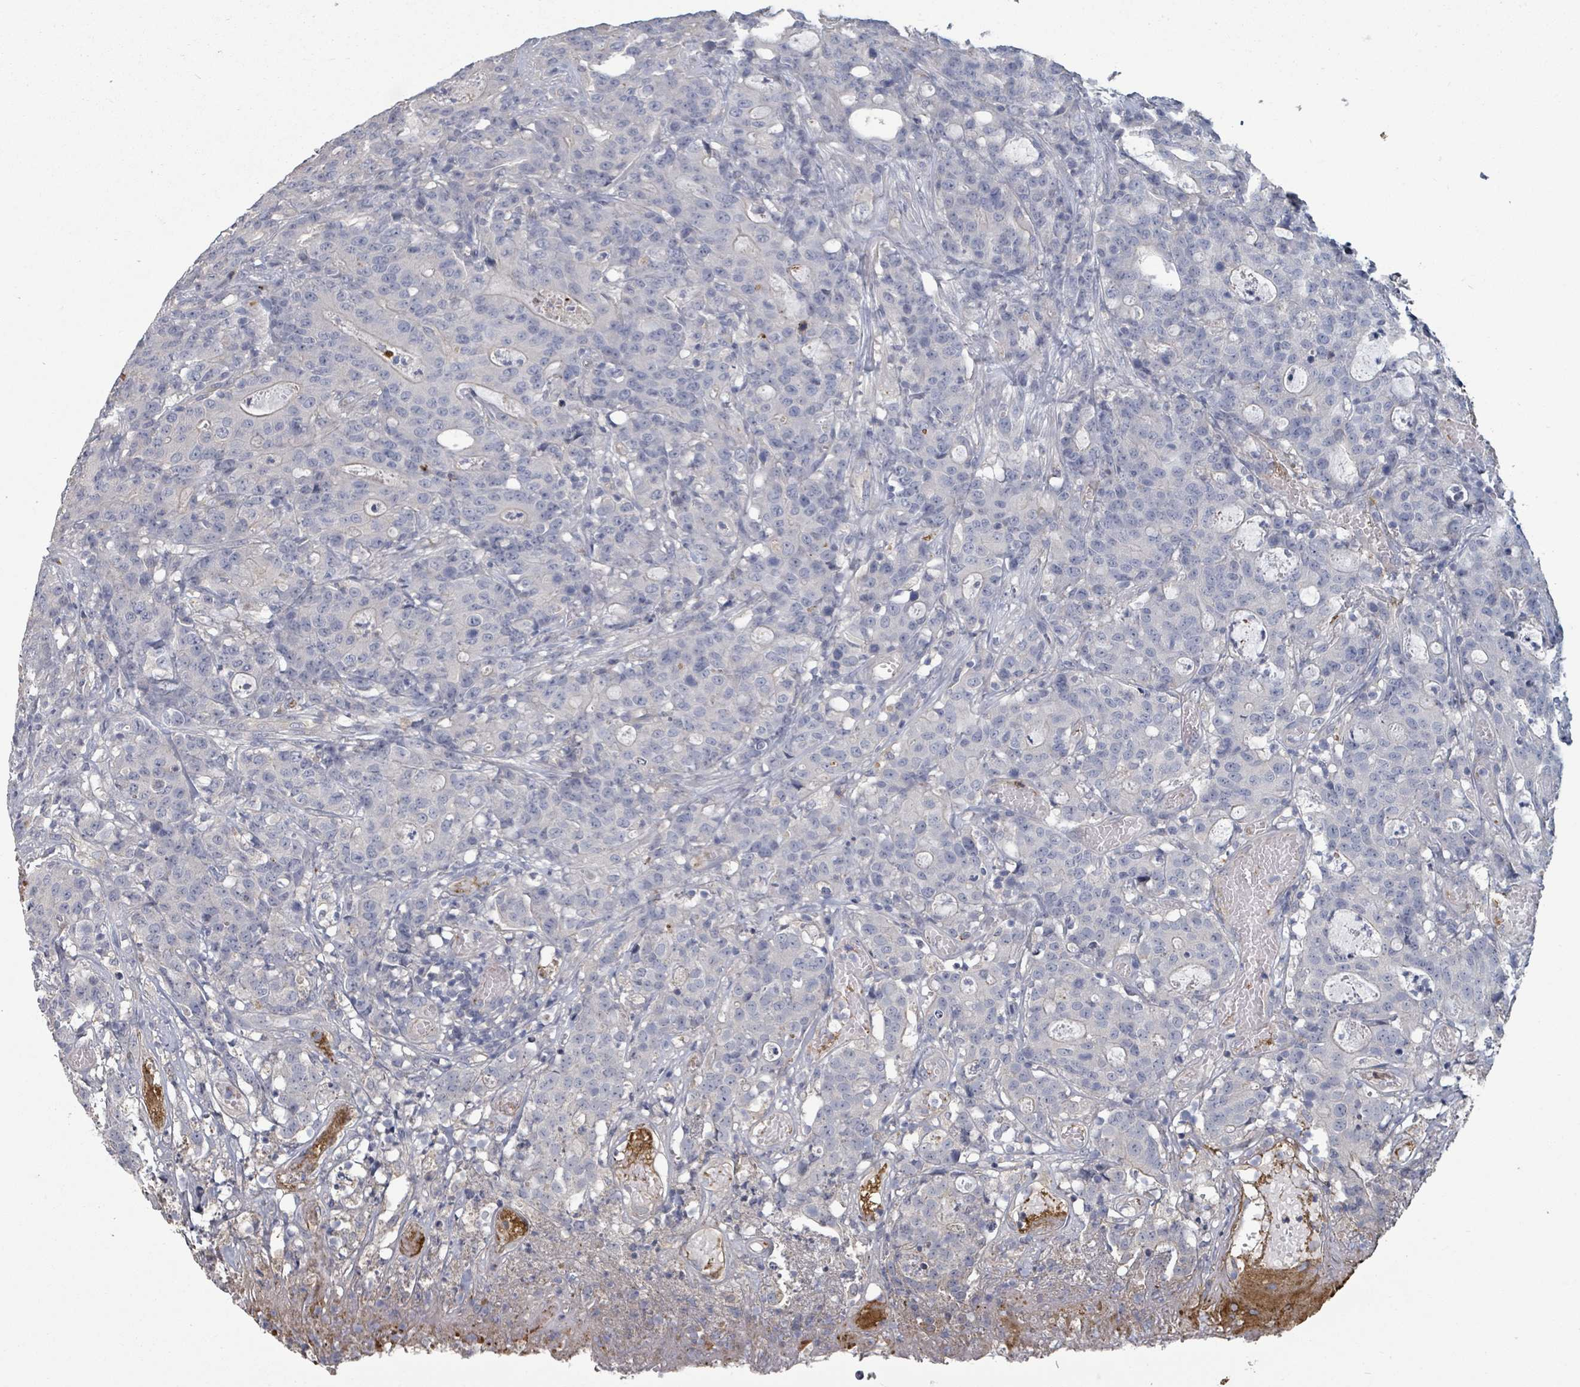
{"staining": {"intensity": "negative", "quantity": "none", "location": "none"}, "tissue": "colorectal cancer", "cell_type": "Tumor cells", "image_type": "cancer", "snomed": [{"axis": "morphology", "description": "Adenocarcinoma, NOS"}, {"axis": "topography", "description": "Colon"}], "caption": "Tumor cells show no significant protein expression in colorectal adenocarcinoma. Brightfield microscopy of immunohistochemistry stained with DAB (brown) and hematoxylin (blue), captured at high magnification.", "gene": "PLAUR", "patient": {"sex": "male", "age": 83}}